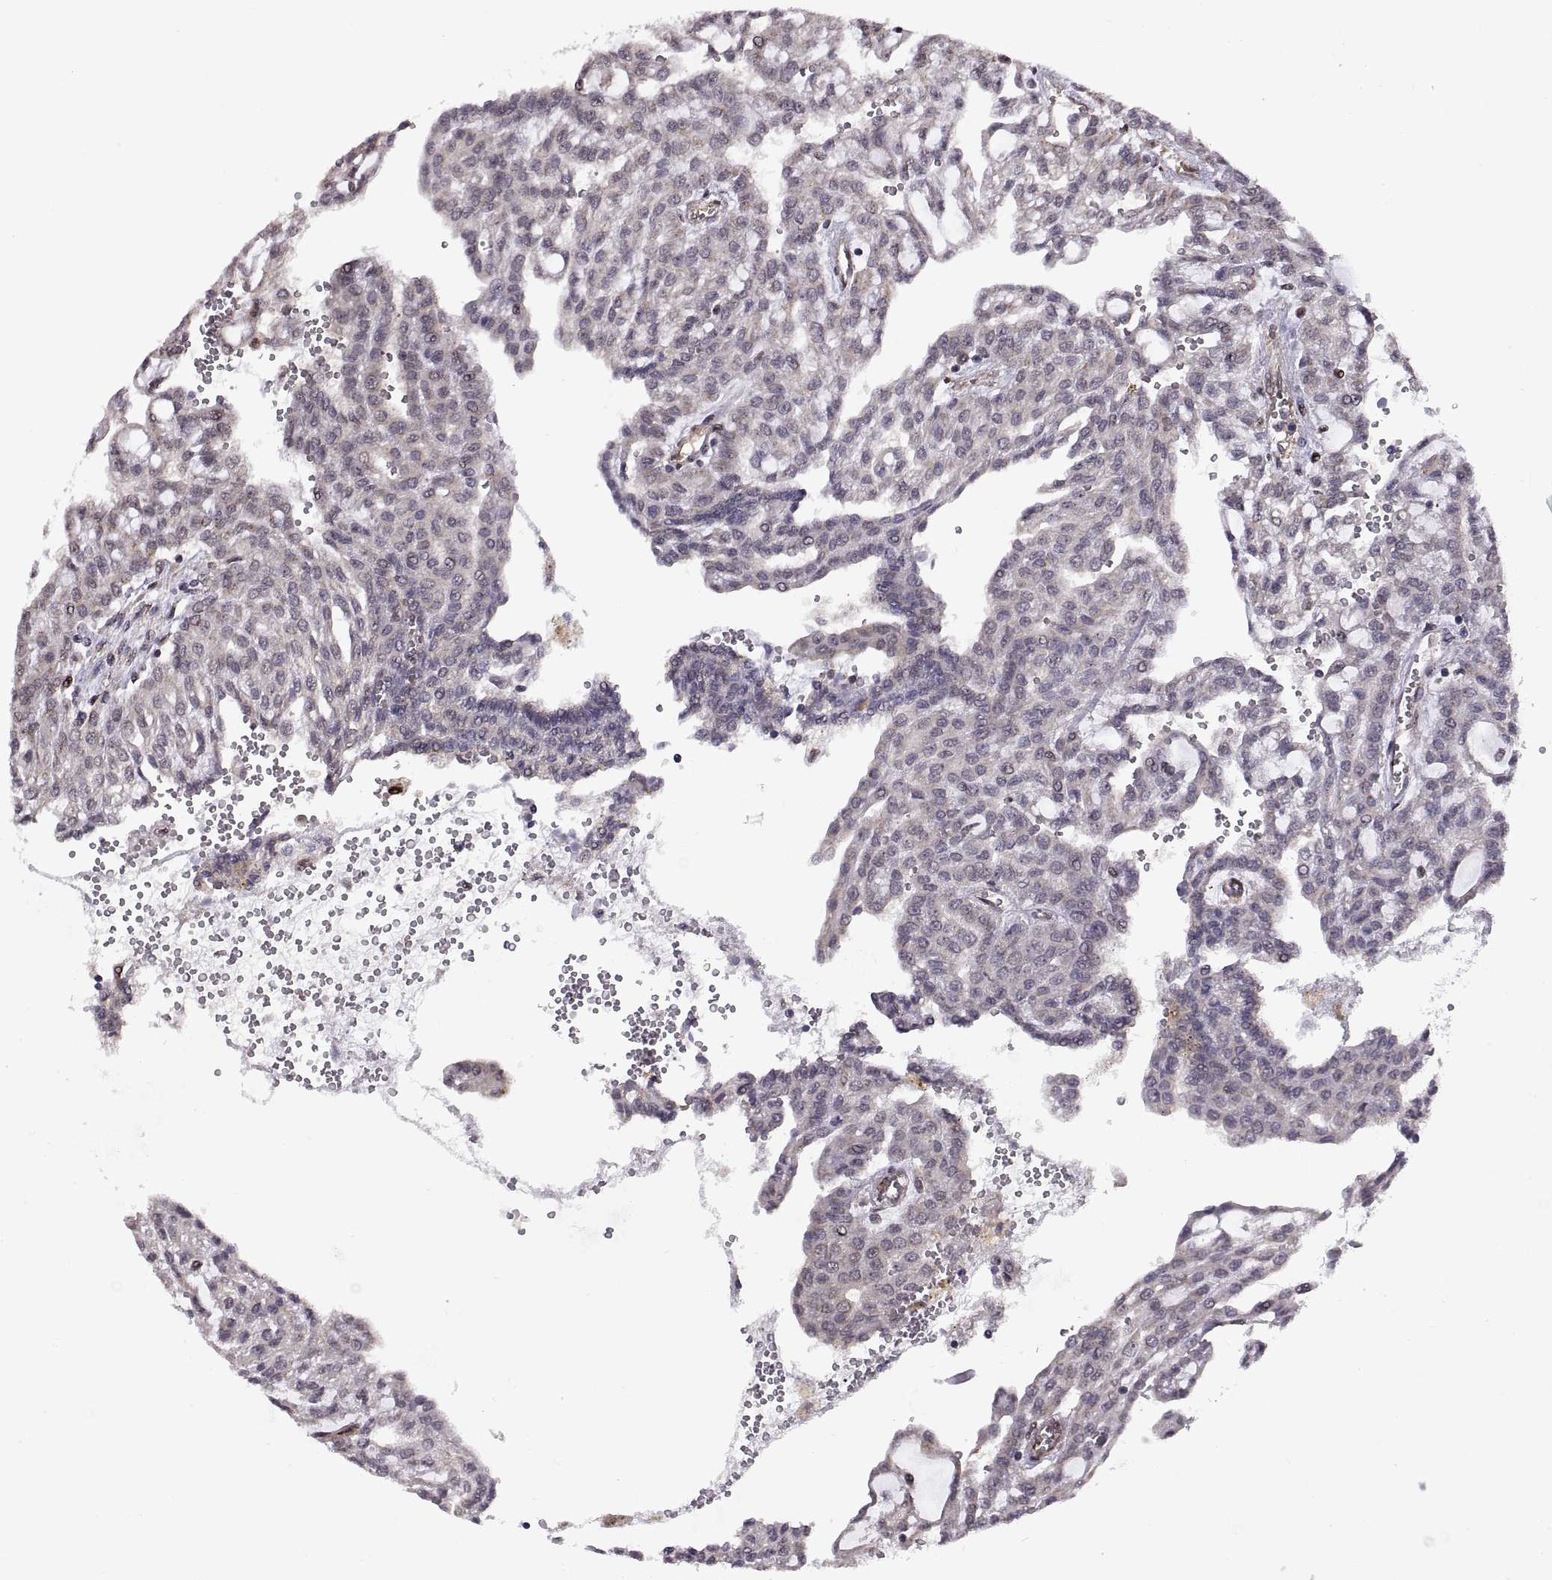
{"staining": {"intensity": "negative", "quantity": "none", "location": "none"}, "tissue": "renal cancer", "cell_type": "Tumor cells", "image_type": "cancer", "snomed": [{"axis": "morphology", "description": "Adenocarcinoma, NOS"}, {"axis": "topography", "description": "Kidney"}], "caption": "Immunohistochemistry (IHC) micrograph of human renal cancer (adenocarcinoma) stained for a protein (brown), which displays no positivity in tumor cells.", "gene": "ARRB1", "patient": {"sex": "male", "age": 63}}